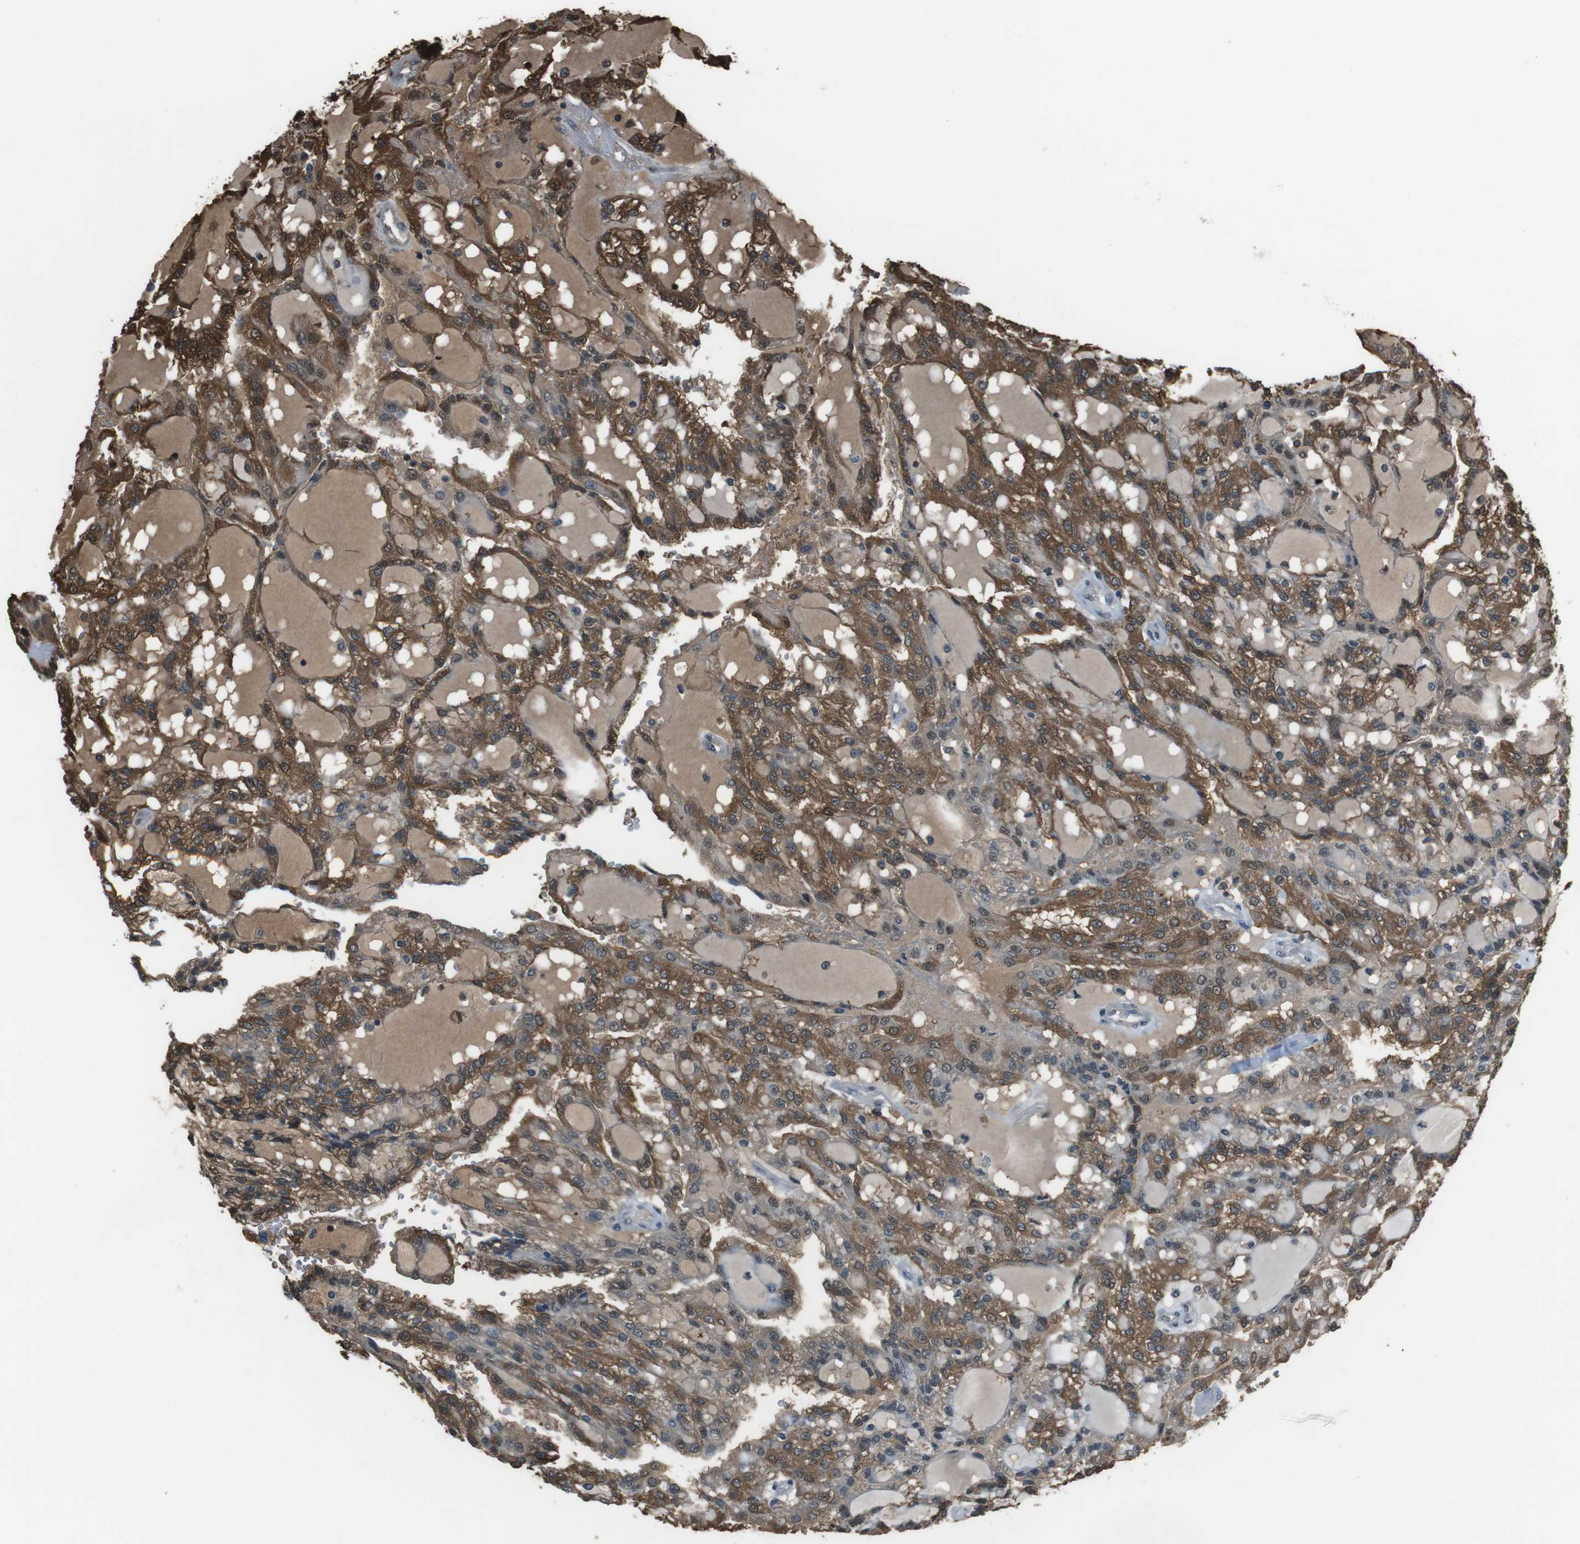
{"staining": {"intensity": "moderate", "quantity": ">75%", "location": "cytoplasmic/membranous,nuclear"}, "tissue": "renal cancer", "cell_type": "Tumor cells", "image_type": "cancer", "snomed": [{"axis": "morphology", "description": "Adenocarcinoma, NOS"}, {"axis": "topography", "description": "Kidney"}], "caption": "Adenocarcinoma (renal) stained with a protein marker reveals moderate staining in tumor cells.", "gene": "TWSG1", "patient": {"sex": "male", "age": 63}}